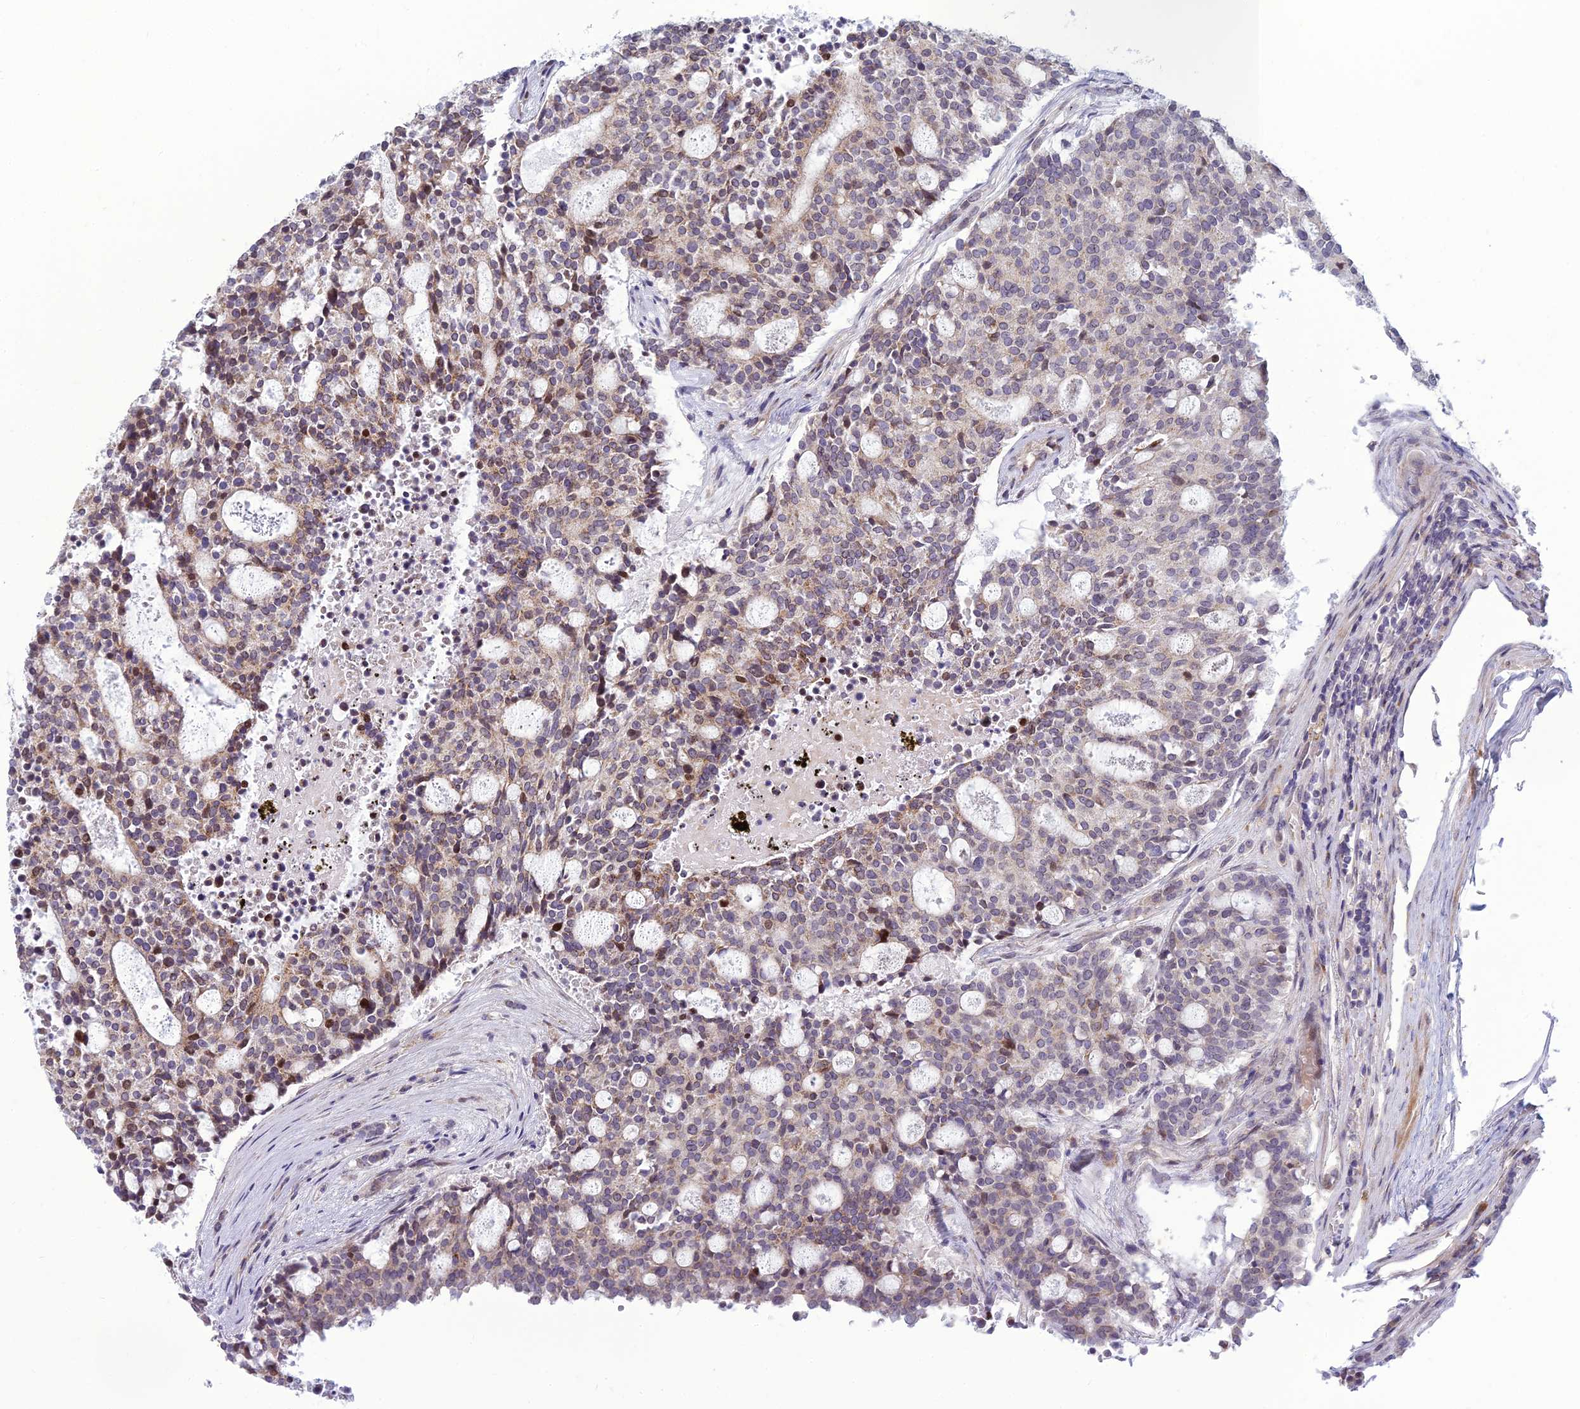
{"staining": {"intensity": "weak", "quantity": ">75%", "location": "cytoplasmic/membranous"}, "tissue": "carcinoid", "cell_type": "Tumor cells", "image_type": "cancer", "snomed": [{"axis": "morphology", "description": "Carcinoid, malignant, NOS"}, {"axis": "topography", "description": "Pancreas"}], "caption": "Immunohistochemistry (IHC) (DAB (3,3'-diaminobenzidine)) staining of human carcinoid (malignant) shows weak cytoplasmic/membranous protein positivity in approximately >75% of tumor cells.", "gene": "DTX2", "patient": {"sex": "female", "age": 54}}